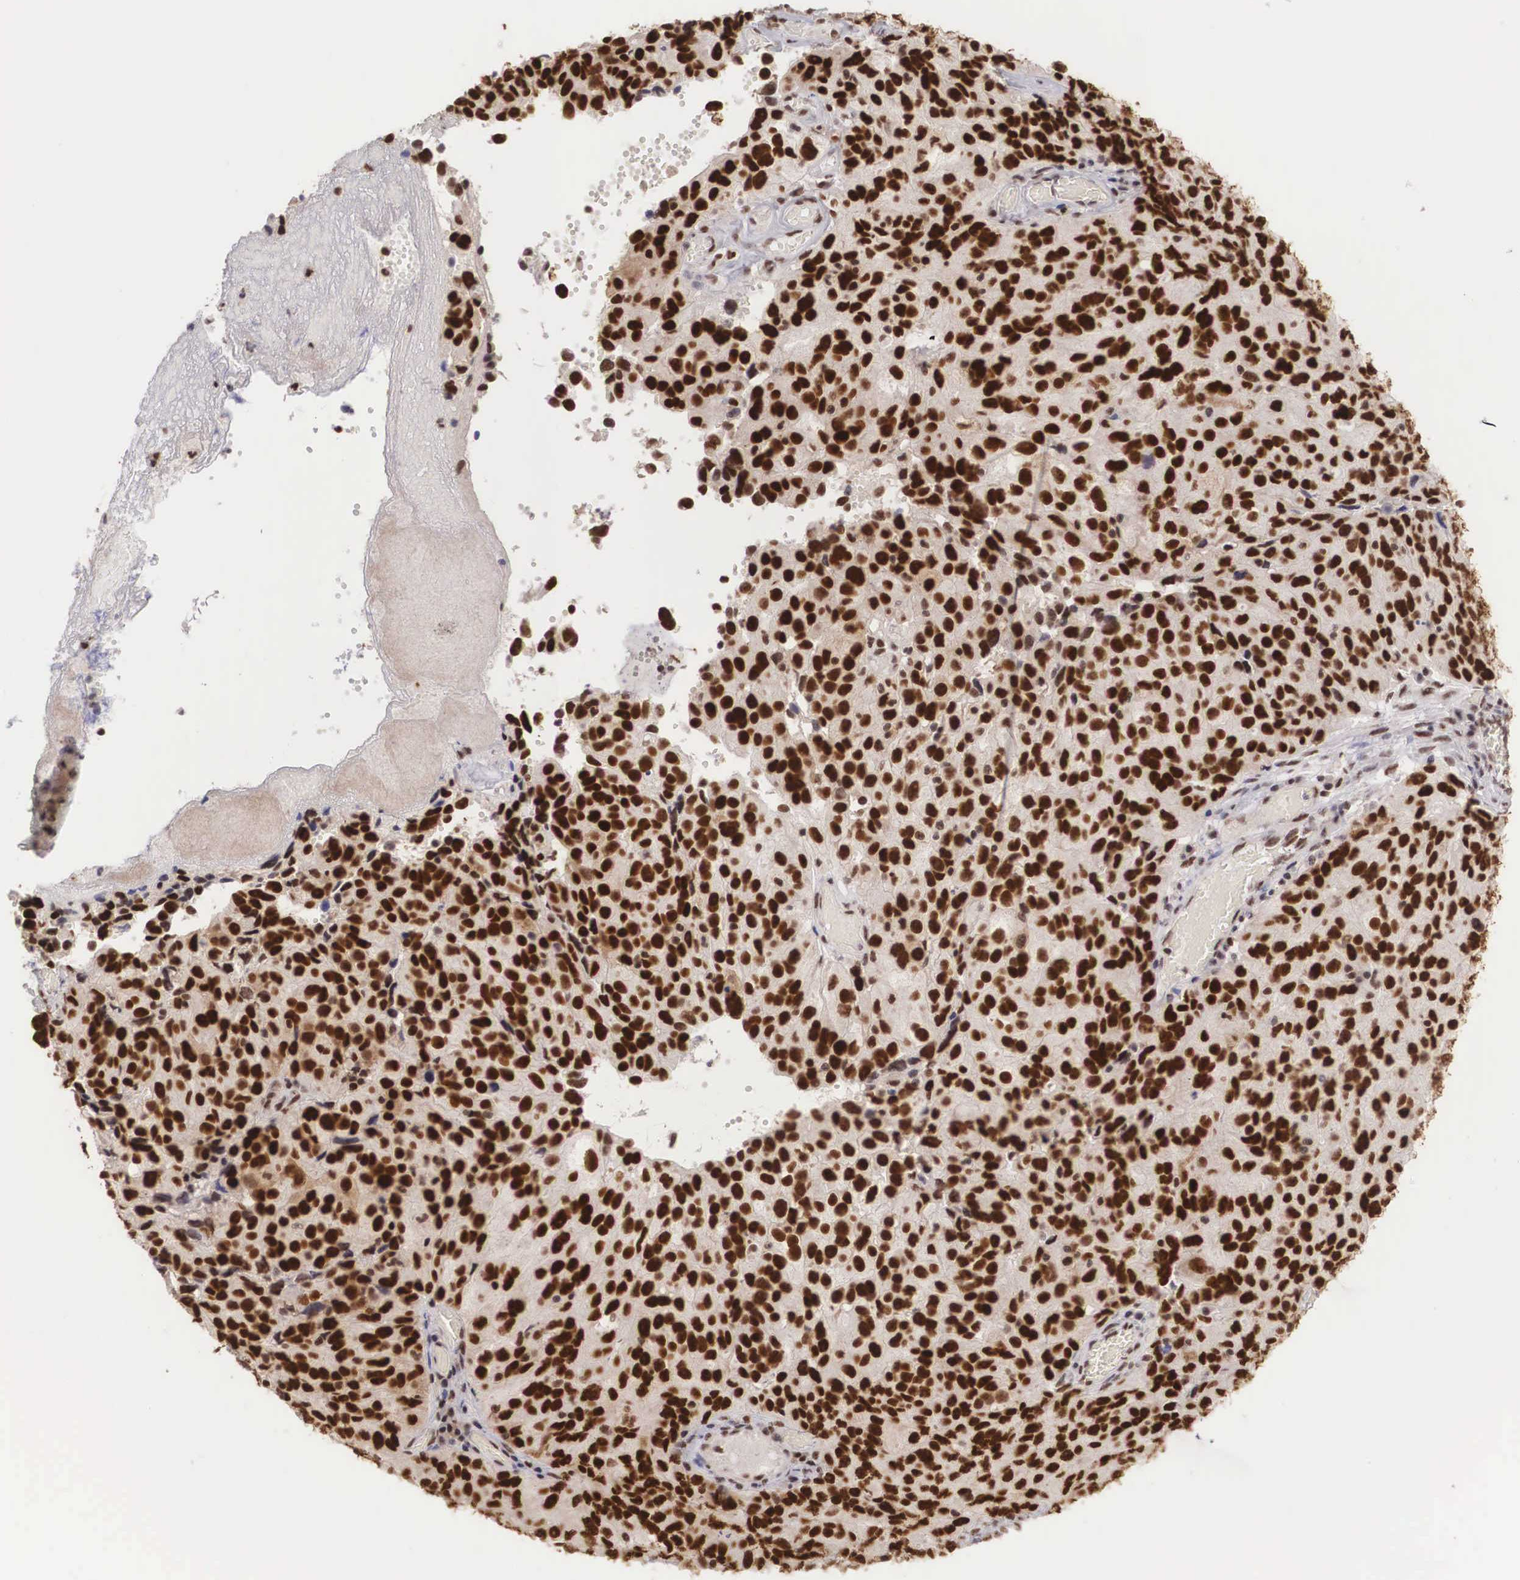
{"staining": {"intensity": "strong", "quantity": ">75%", "location": "nuclear"}, "tissue": "ovarian cancer", "cell_type": "Tumor cells", "image_type": "cancer", "snomed": [{"axis": "morphology", "description": "Carcinoma, endometroid"}, {"axis": "topography", "description": "Ovary"}], "caption": "This image shows IHC staining of human ovarian endometroid carcinoma, with high strong nuclear staining in approximately >75% of tumor cells.", "gene": "HTATSF1", "patient": {"sex": "female", "age": 75}}